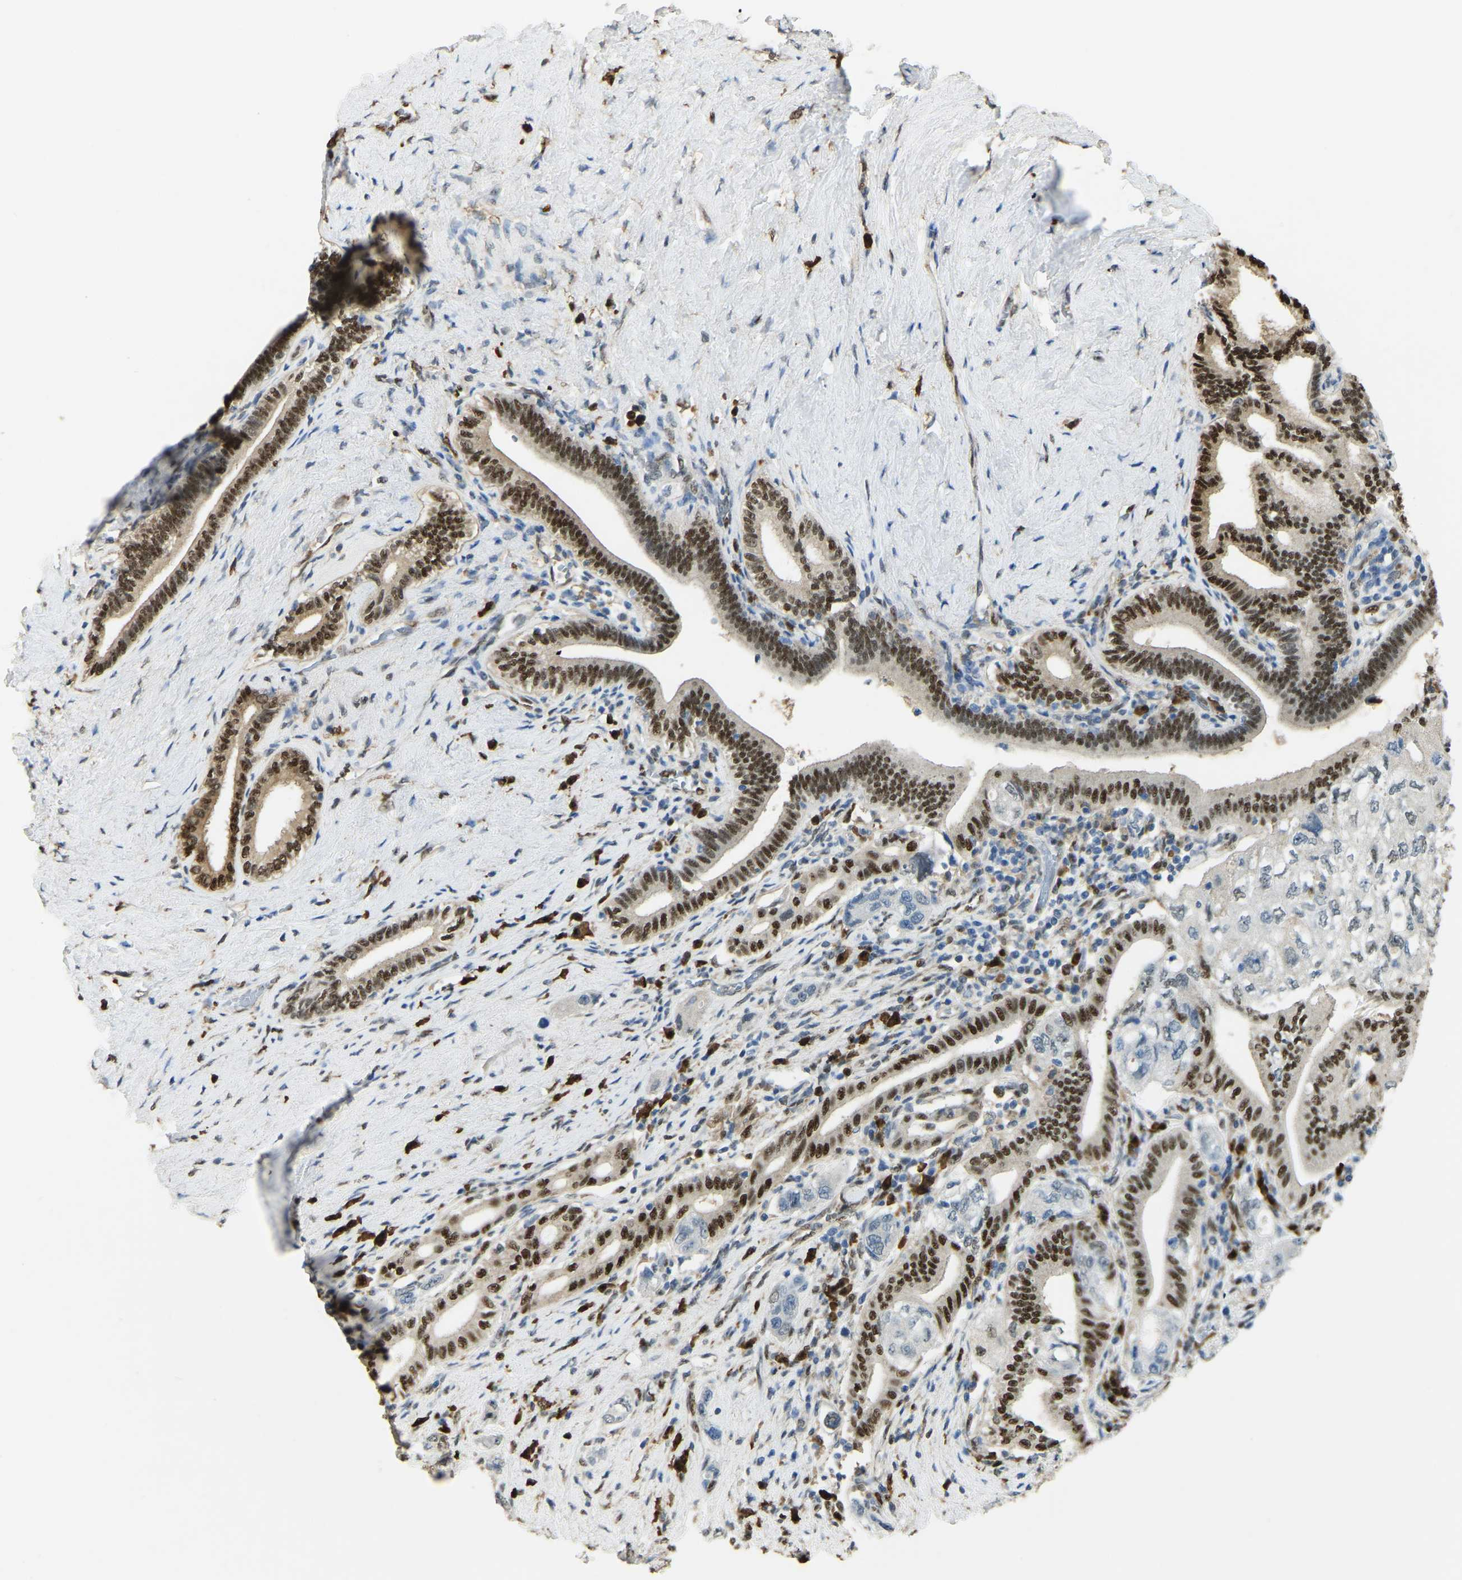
{"staining": {"intensity": "strong", "quantity": ">75%", "location": "cytoplasmic/membranous,nuclear"}, "tissue": "pancreatic cancer", "cell_type": "Tumor cells", "image_type": "cancer", "snomed": [{"axis": "morphology", "description": "Adenocarcinoma, NOS"}, {"axis": "topography", "description": "Pancreas"}], "caption": "Strong cytoplasmic/membranous and nuclear protein expression is seen in about >75% of tumor cells in pancreatic cancer. Immunohistochemistry stains the protein of interest in brown and the nuclei are stained blue.", "gene": "NANS", "patient": {"sex": "female", "age": 73}}